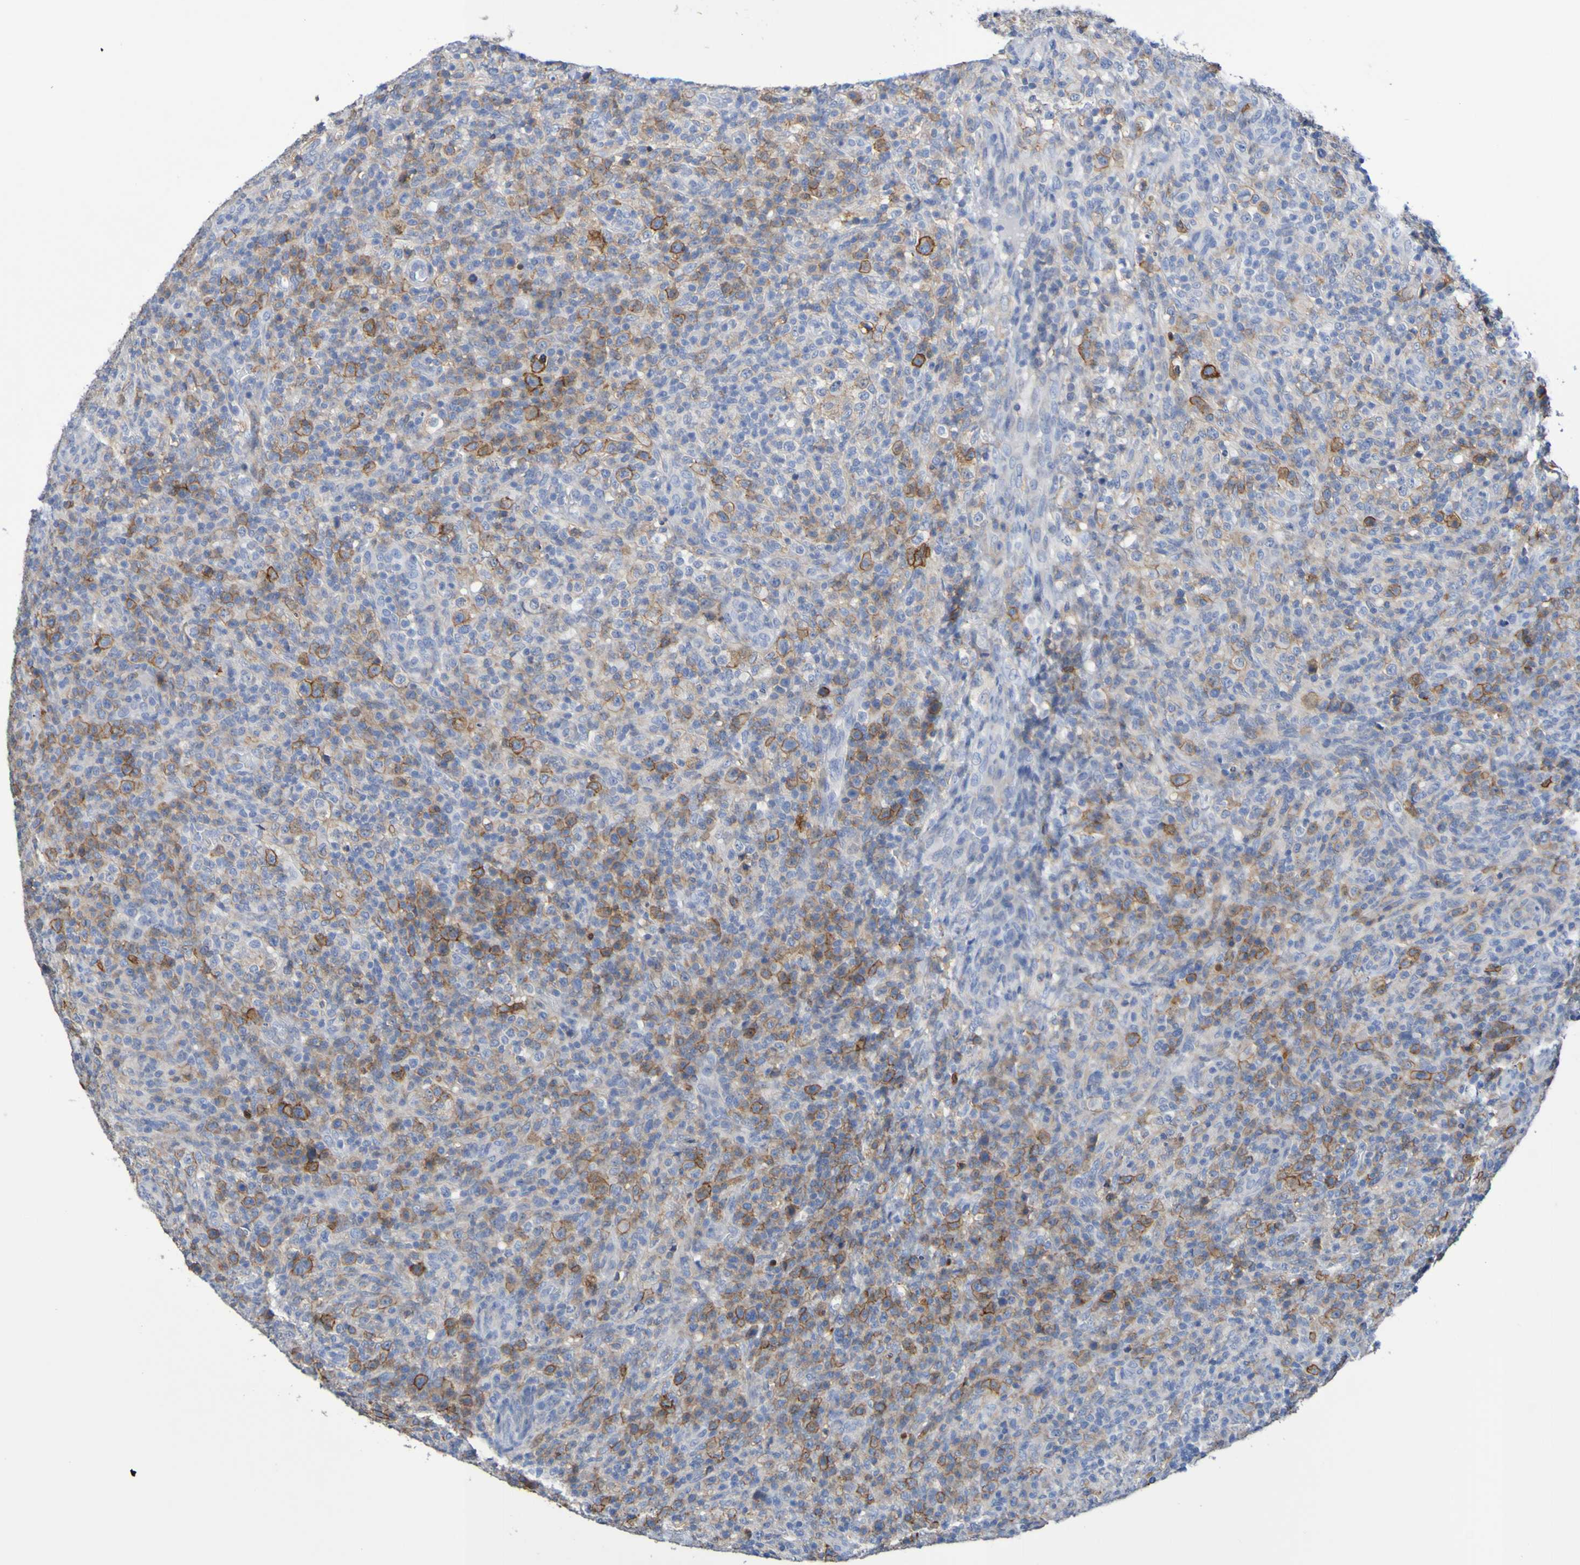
{"staining": {"intensity": "moderate", "quantity": "25%-75%", "location": "cytoplasmic/membranous"}, "tissue": "lymphoma", "cell_type": "Tumor cells", "image_type": "cancer", "snomed": [{"axis": "morphology", "description": "Malignant lymphoma, non-Hodgkin's type, High grade"}, {"axis": "topography", "description": "Lymph node"}], "caption": "Immunohistochemistry (DAB (3,3'-diaminobenzidine)) staining of high-grade malignant lymphoma, non-Hodgkin's type displays moderate cytoplasmic/membranous protein positivity in approximately 25%-75% of tumor cells.", "gene": "SLC3A2", "patient": {"sex": "female", "age": 76}}